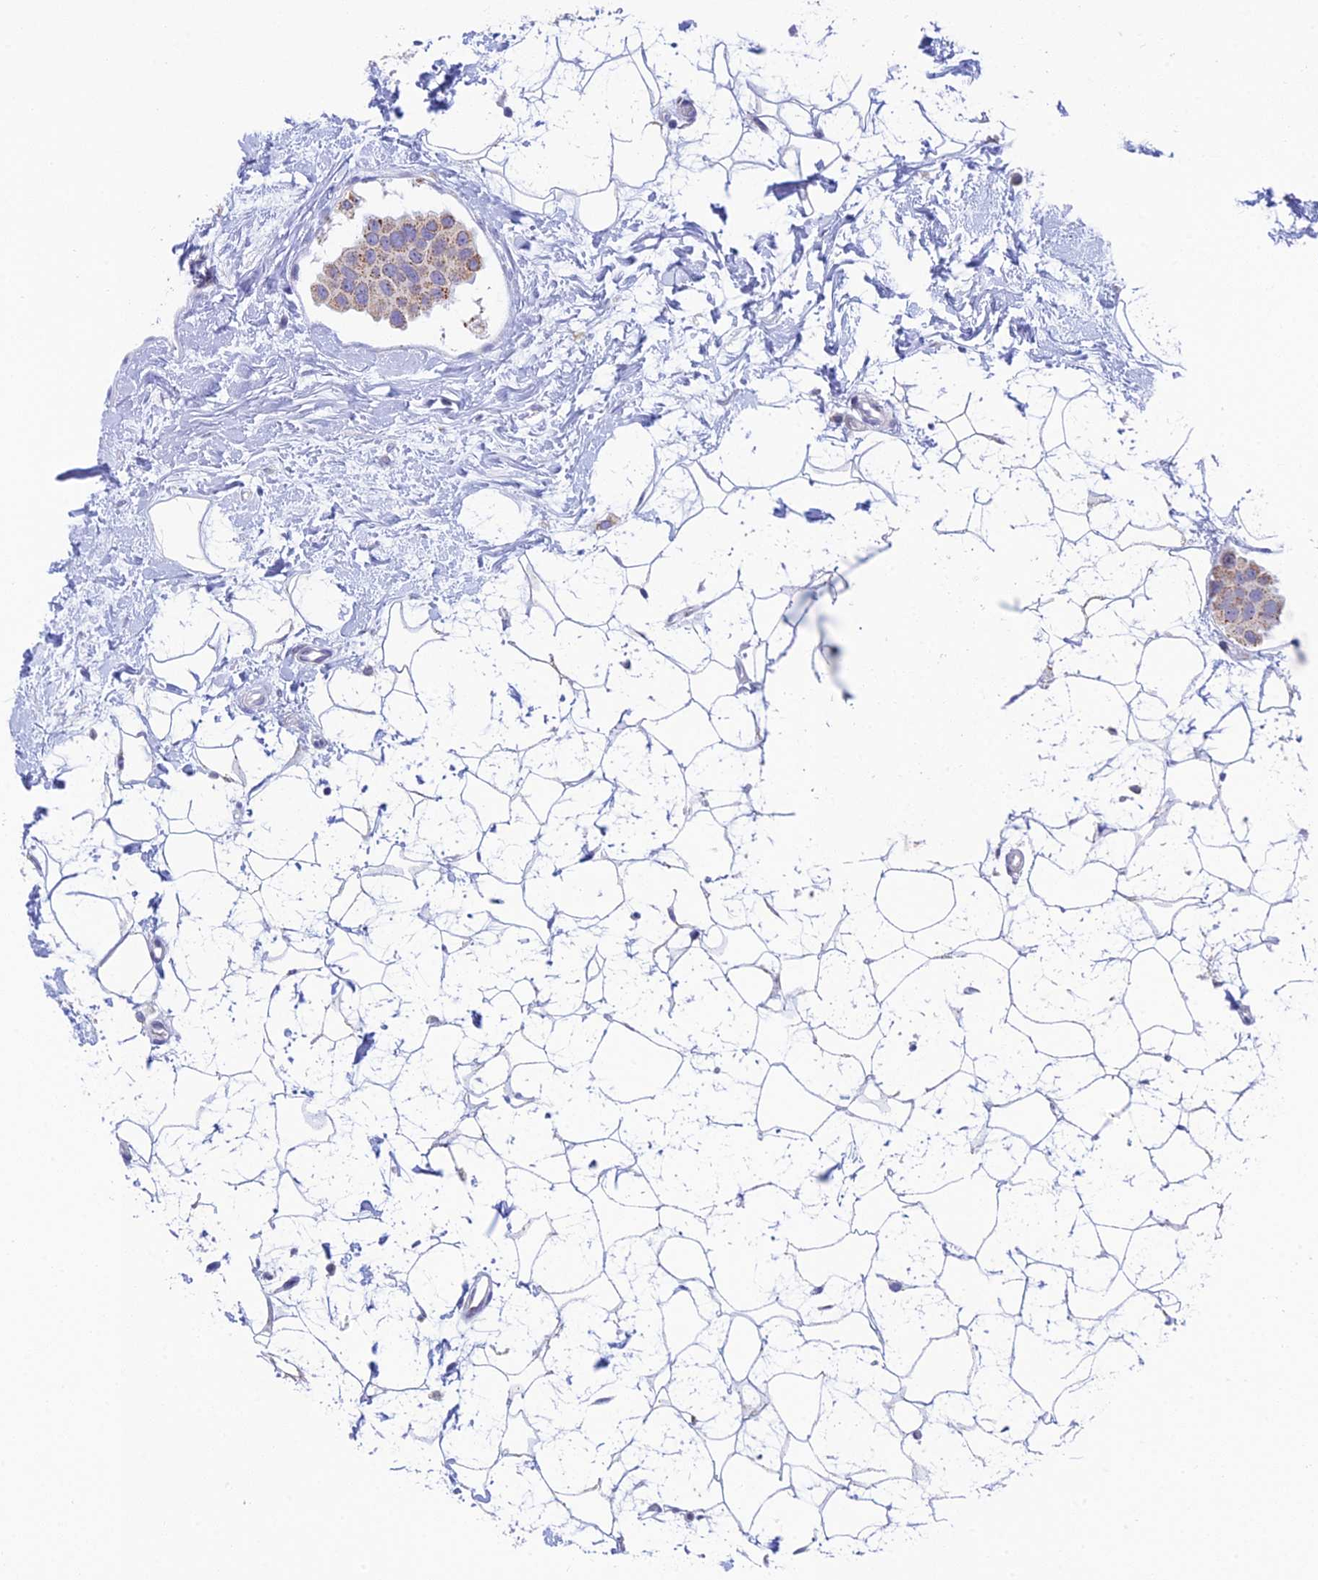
{"staining": {"intensity": "moderate", "quantity": "25%-75%", "location": "cytoplasmic/membranous"}, "tissue": "breast cancer", "cell_type": "Tumor cells", "image_type": "cancer", "snomed": [{"axis": "morphology", "description": "Normal tissue, NOS"}, {"axis": "morphology", "description": "Duct carcinoma"}, {"axis": "topography", "description": "Breast"}], "caption": "This micrograph shows IHC staining of human breast invasive ductal carcinoma, with medium moderate cytoplasmic/membranous staining in about 25%-75% of tumor cells.", "gene": "REXO5", "patient": {"sex": "female", "age": 39}}